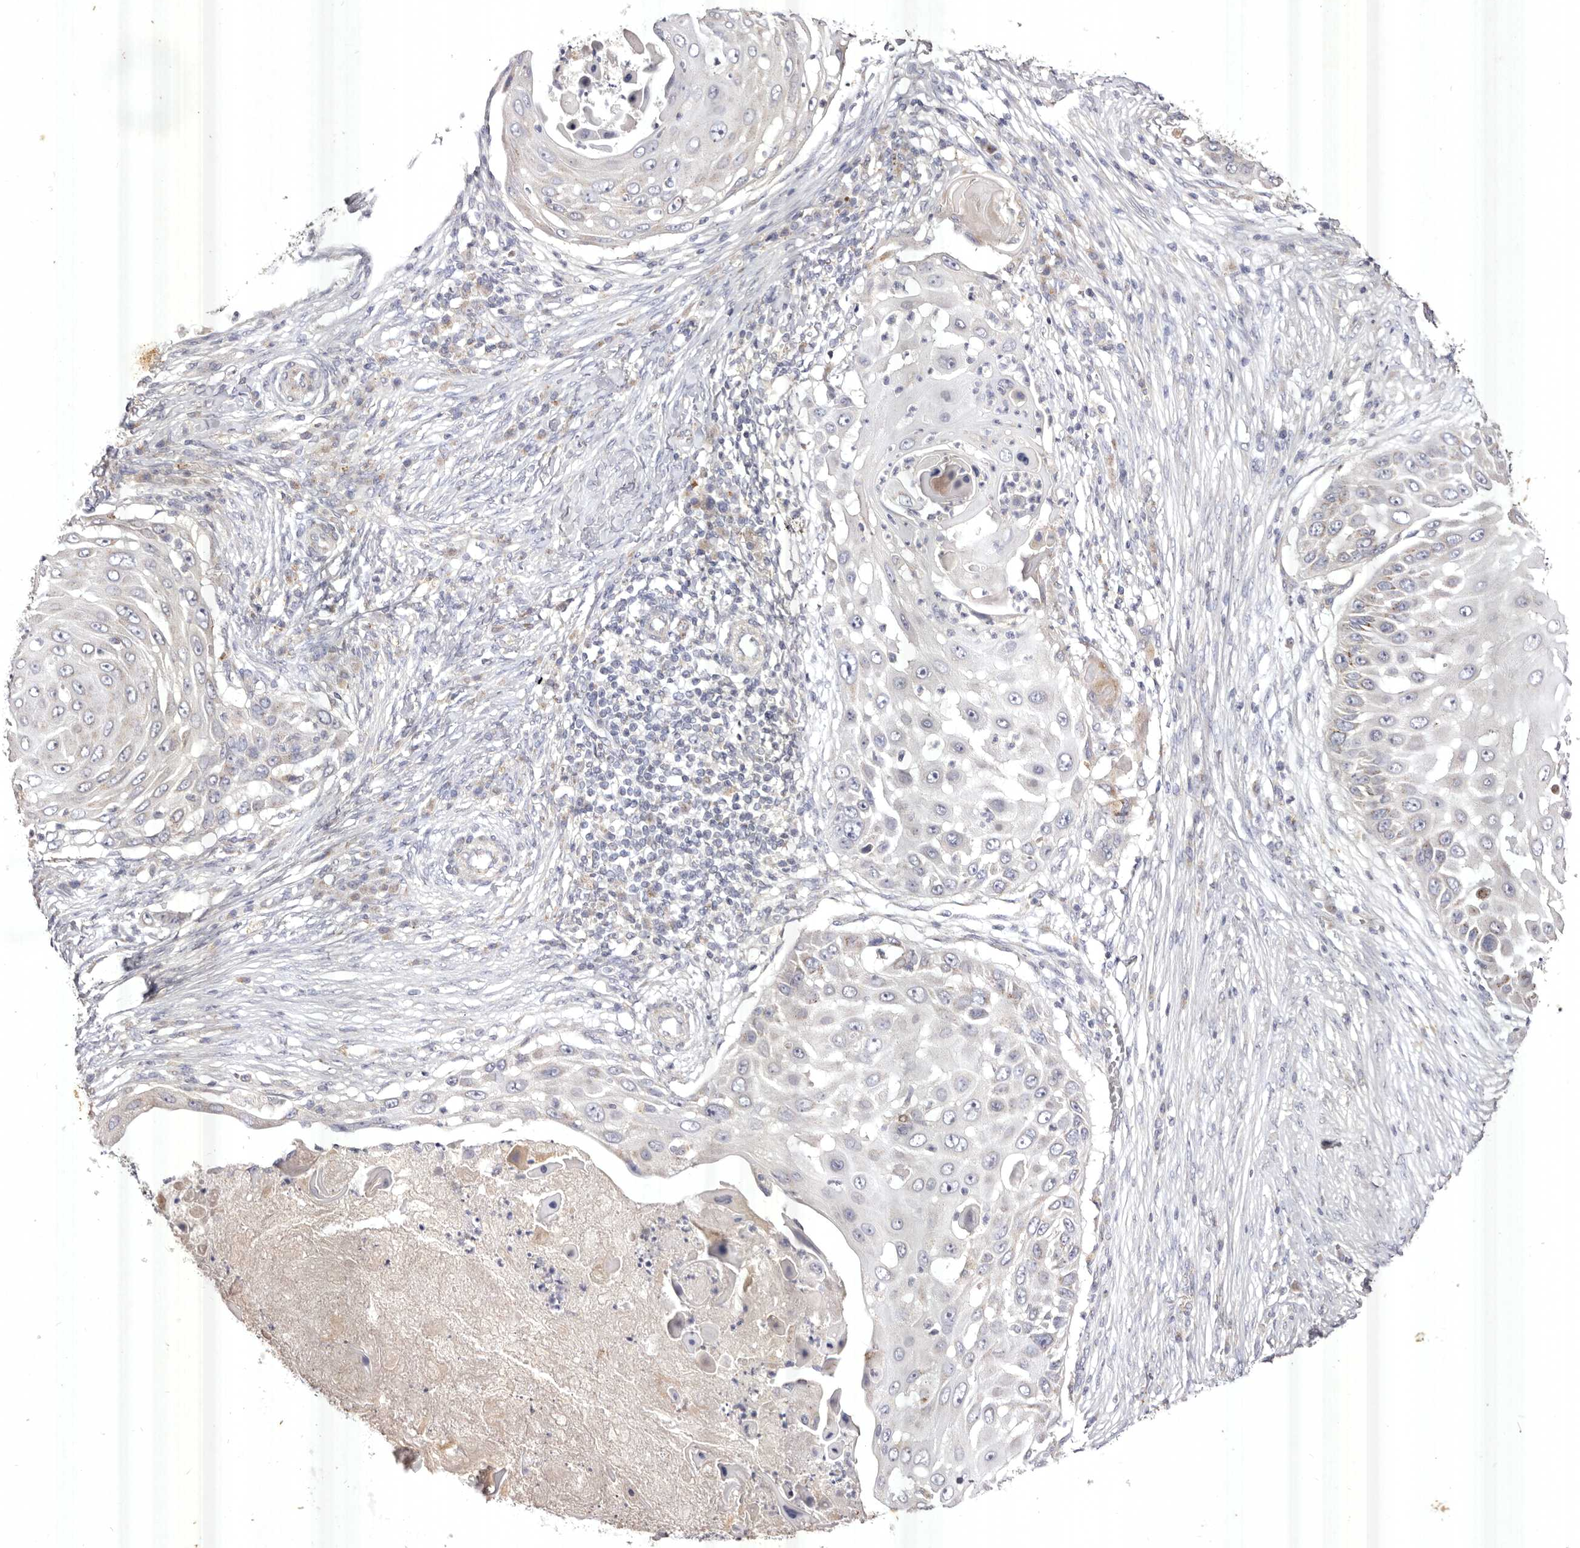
{"staining": {"intensity": "negative", "quantity": "none", "location": "none"}, "tissue": "skin cancer", "cell_type": "Tumor cells", "image_type": "cancer", "snomed": [{"axis": "morphology", "description": "Squamous cell carcinoma, NOS"}, {"axis": "topography", "description": "Skin"}], "caption": "The immunohistochemistry (IHC) image has no significant staining in tumor cells of skin squamous cell carcinoma tissue.", "gene": "USP24", "patient": {"sex": "female", "age": 44}}